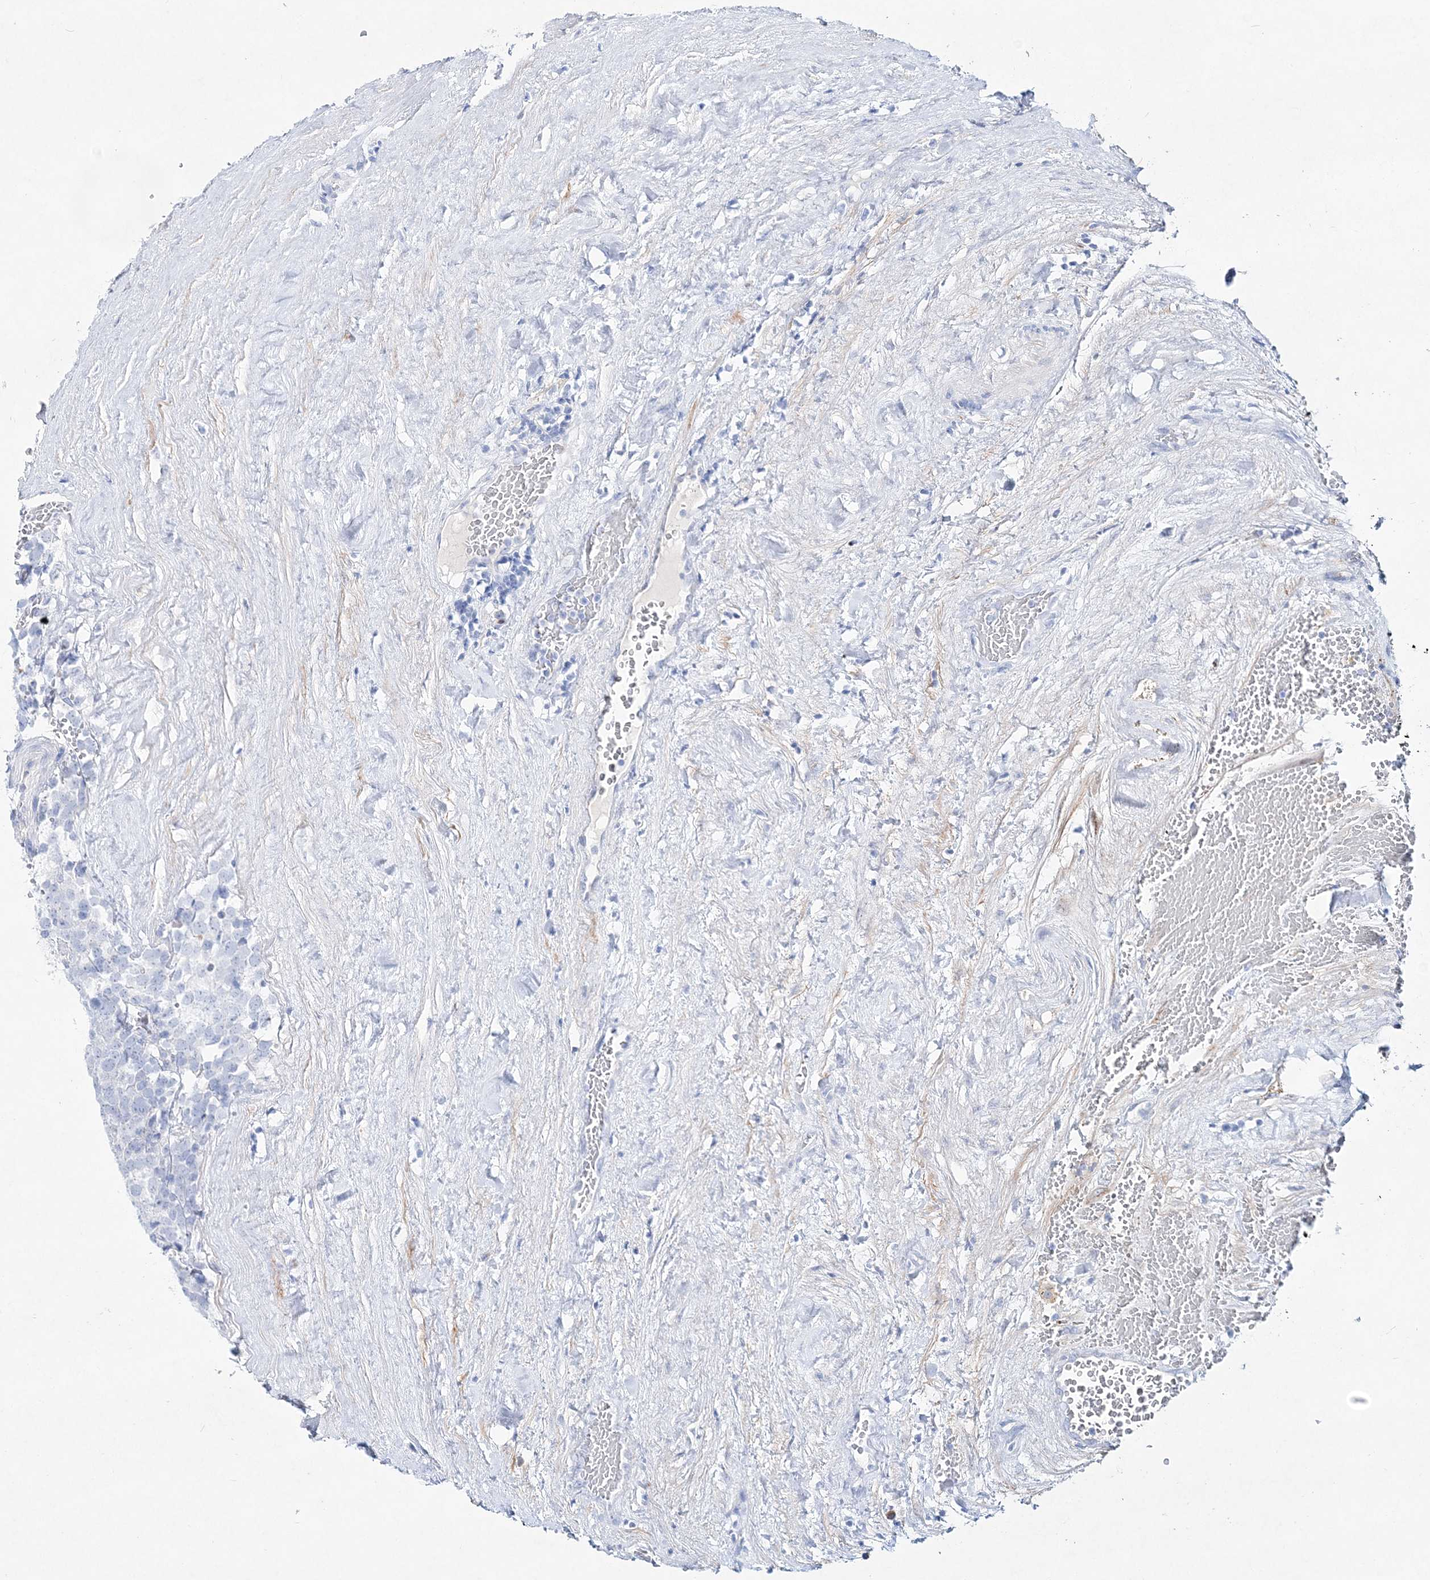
{"staining": {"intensity": "negative", "quantity": "none", "location": "none"}, "tissue": "testis cancer", "cell_type": "Tumor cells", "image_type": "cancer", "snomed": [{"axis": "morphology", "description": "Seminoma, NOS"}, {"axis": "topography", "description": "Testis"}], "caption": "A high-resolution histopathology image shows immunohistochemistry (IHC) staining of testis seminoma, which displays no significant positivity in tumor cells.", "gene": "SPINK7", "patient": {"sex": "male", "age": 71}}